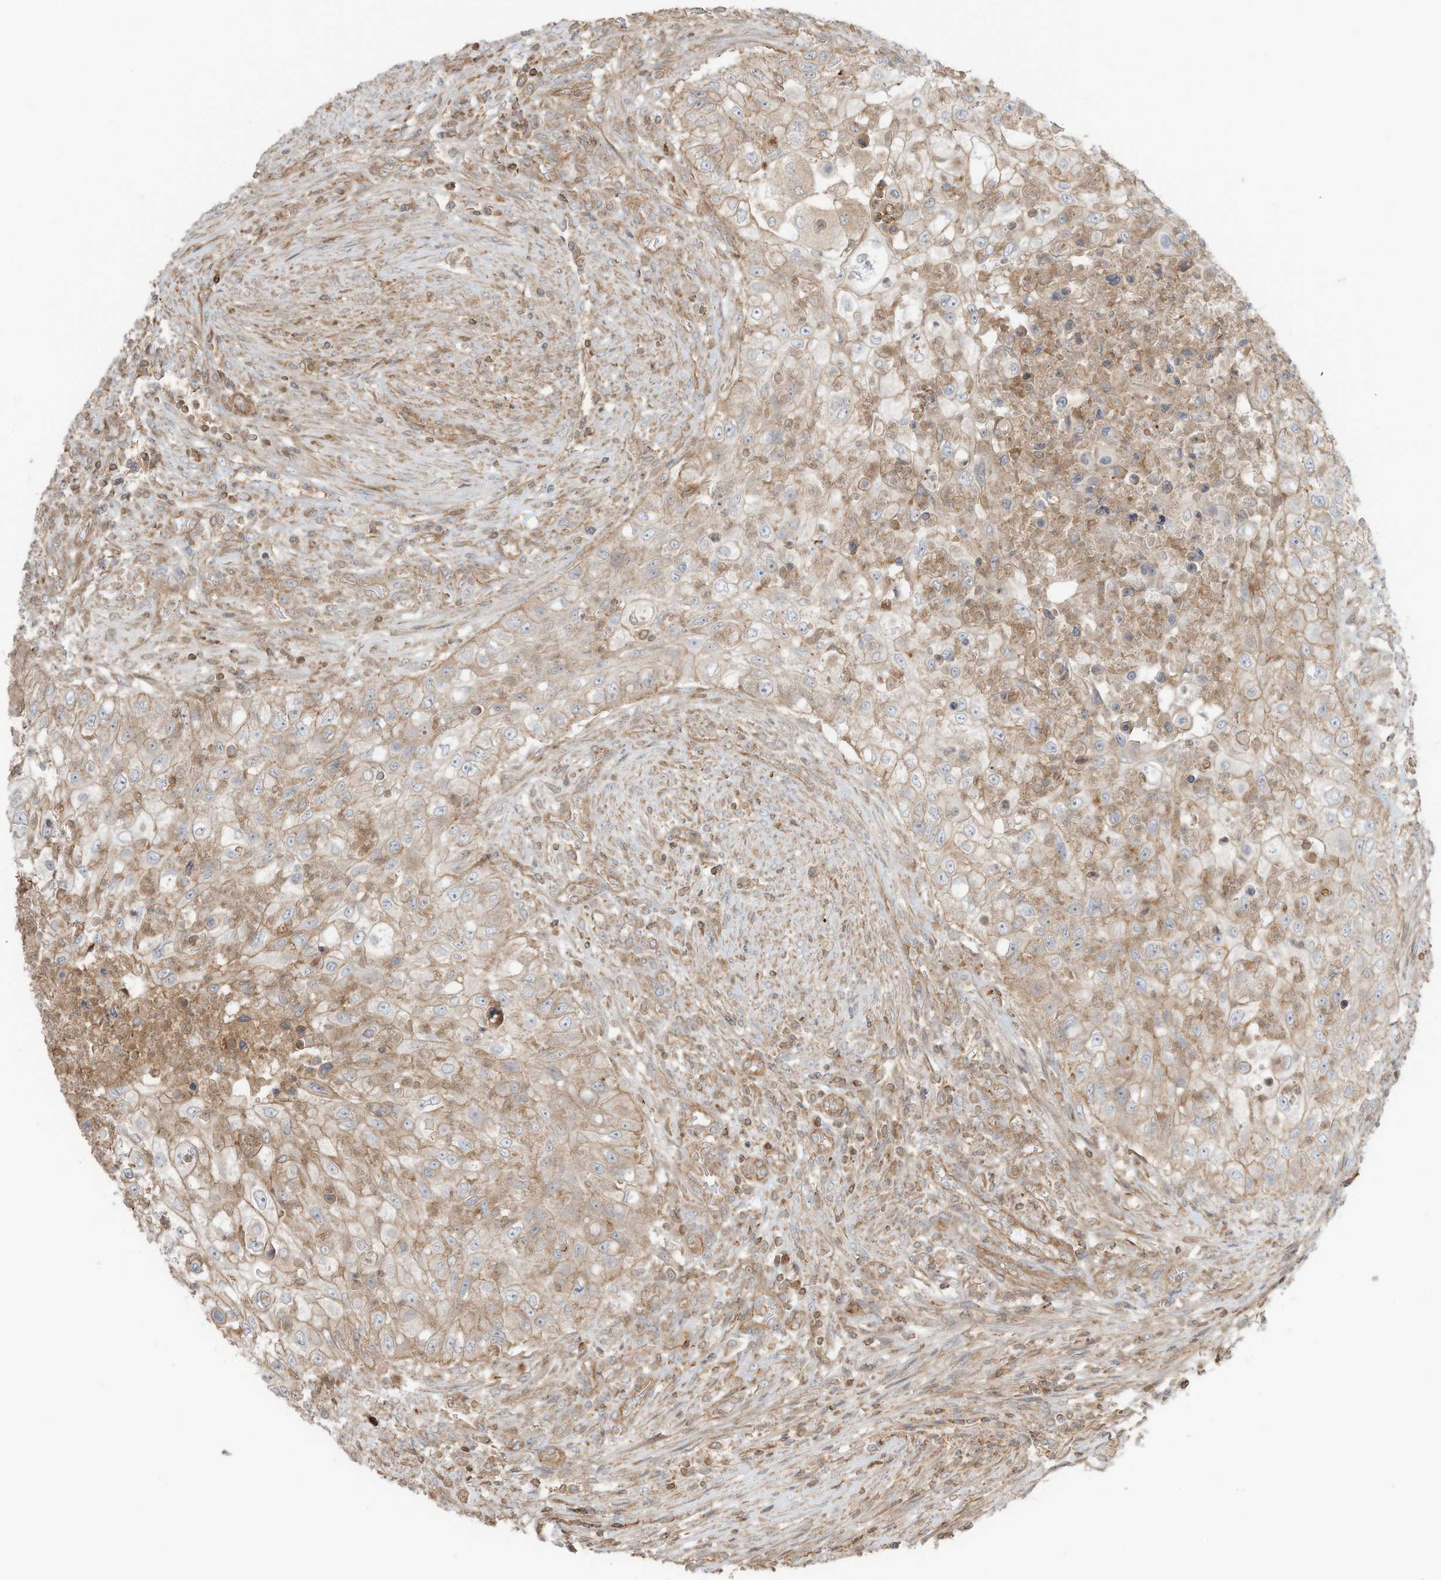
{"staining": {"intensity": "weak", "quantity": "25%-75%", "location": "cytoplasmic/membranous"}, "tissue": "urothelial cancer", "cell_type": "Tumor cells", "image_type": "cancer", "snomed": [{"axis": "morphology", "description": "Urothelial carcinoma, High grade"}, {"axis": "topography", "description": "Urinary bladder"}], "caption": "This photomicrograph demonstrates urothelial cancer stained with IHC to label a protein in brown. The cytoplasmic/membranous of tumor cells show weak positivity for the protein. Nuclei are counter-stained blue.", "gene": "SLC25A12", "patient": {"sex": "female", "age": 60}}